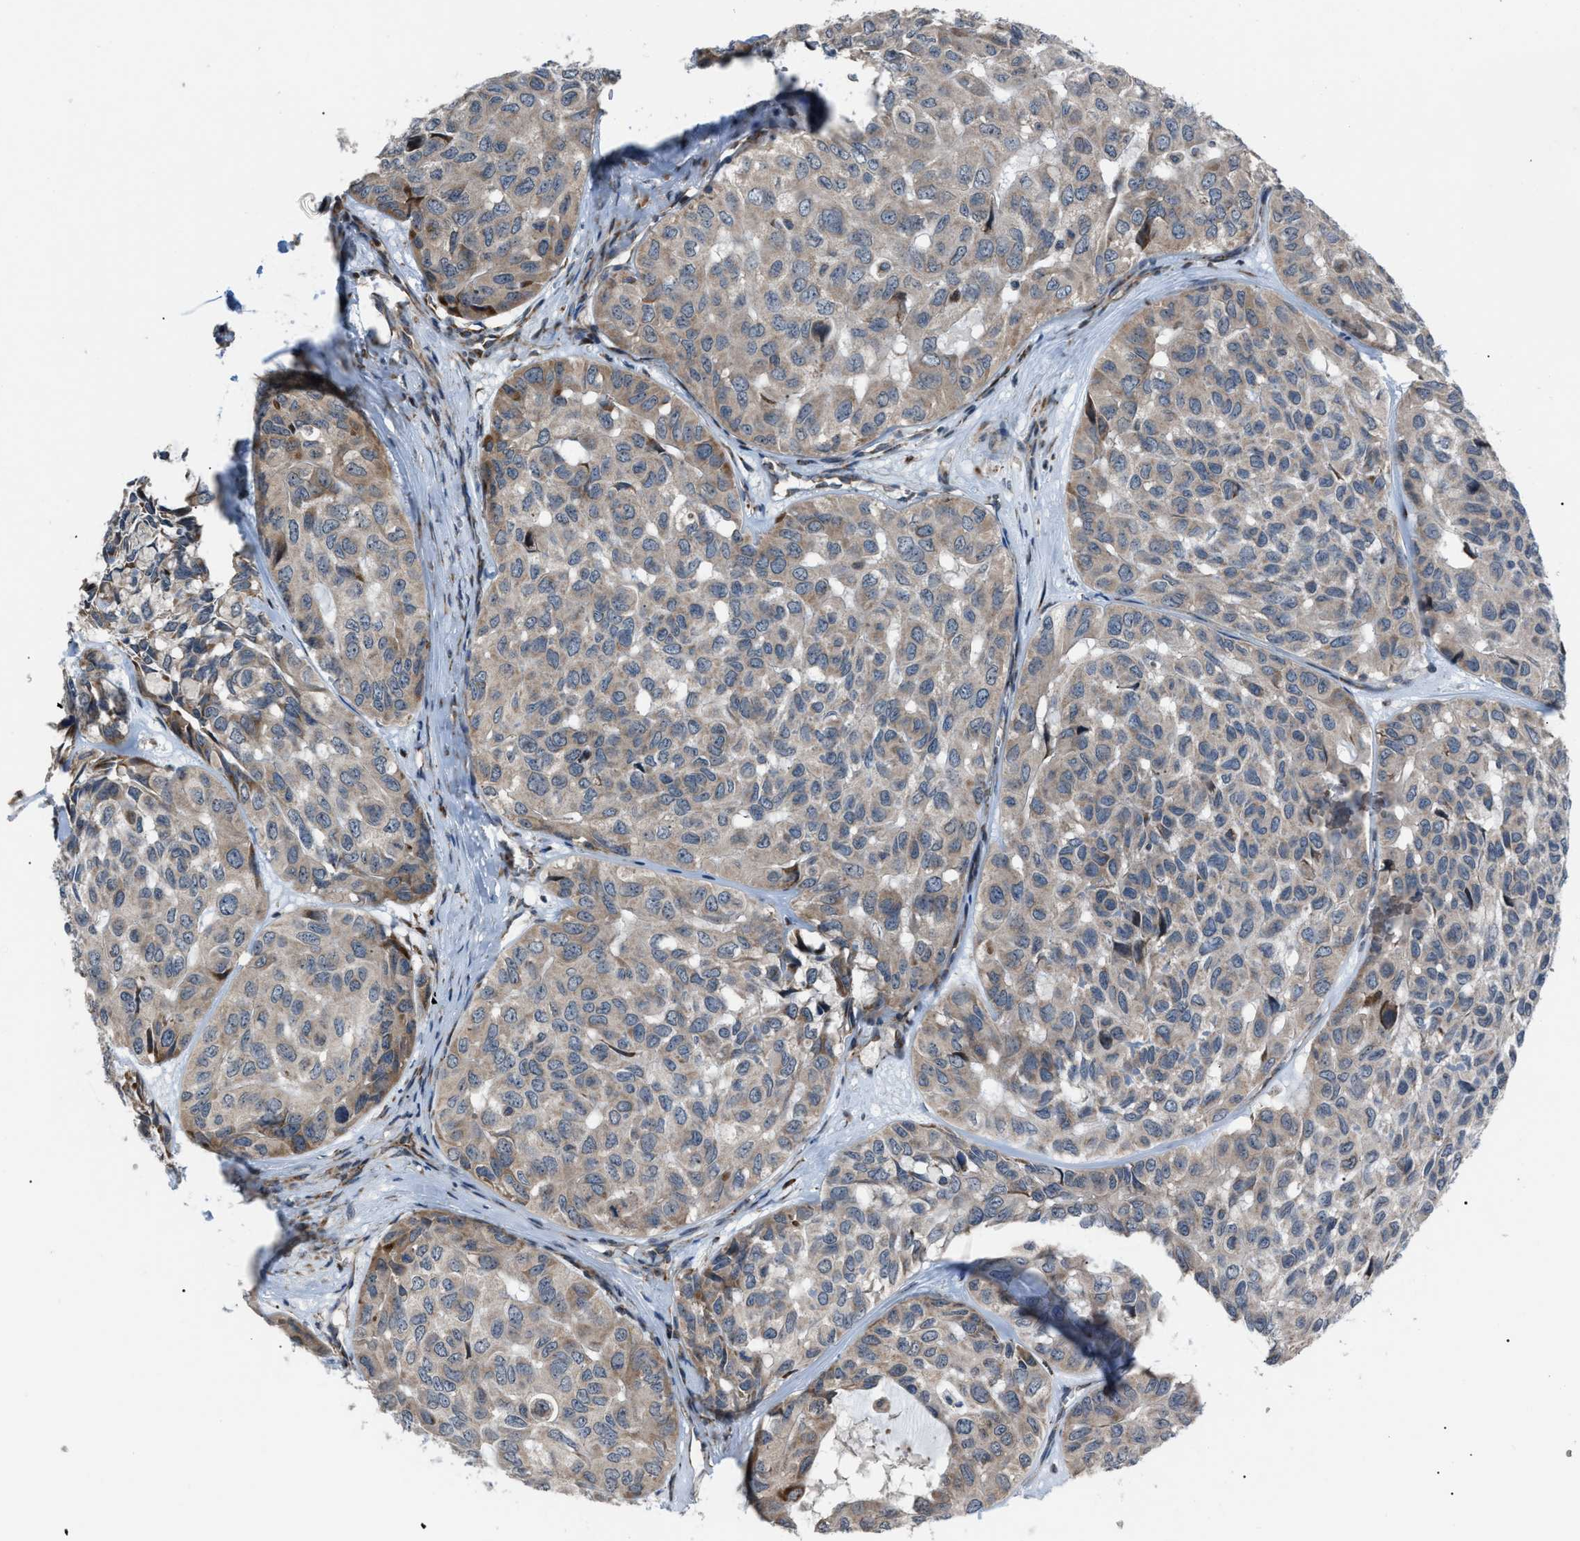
{"staining": {"intensity": "moderate", "quantity": ">75%", "location": "cytoplasmic/membranous"}, "tissue": "head and neck cancer", "cell_type": "Tumor cells", "image_type": "cancer", "snomed": [{"axis": "morphology", "description": "Adenocarcinoma, NOS"}, {"axis": "topography", "description": "Salivary gland, NOS"}, {"axis": "topography", "description": "Head-Neck"}], "caption": "This histopathology image reveals head and neck adenocarcinoma stained with immunohistochemistry (IHC) to label a protein in brown. The cytoplasmic/membranous of tumor cells show moderate positivity for the protein. Nuclei are counter-stained blue.", "gene": "AGO2", "patient": {"sex": "female", "age": 76}}